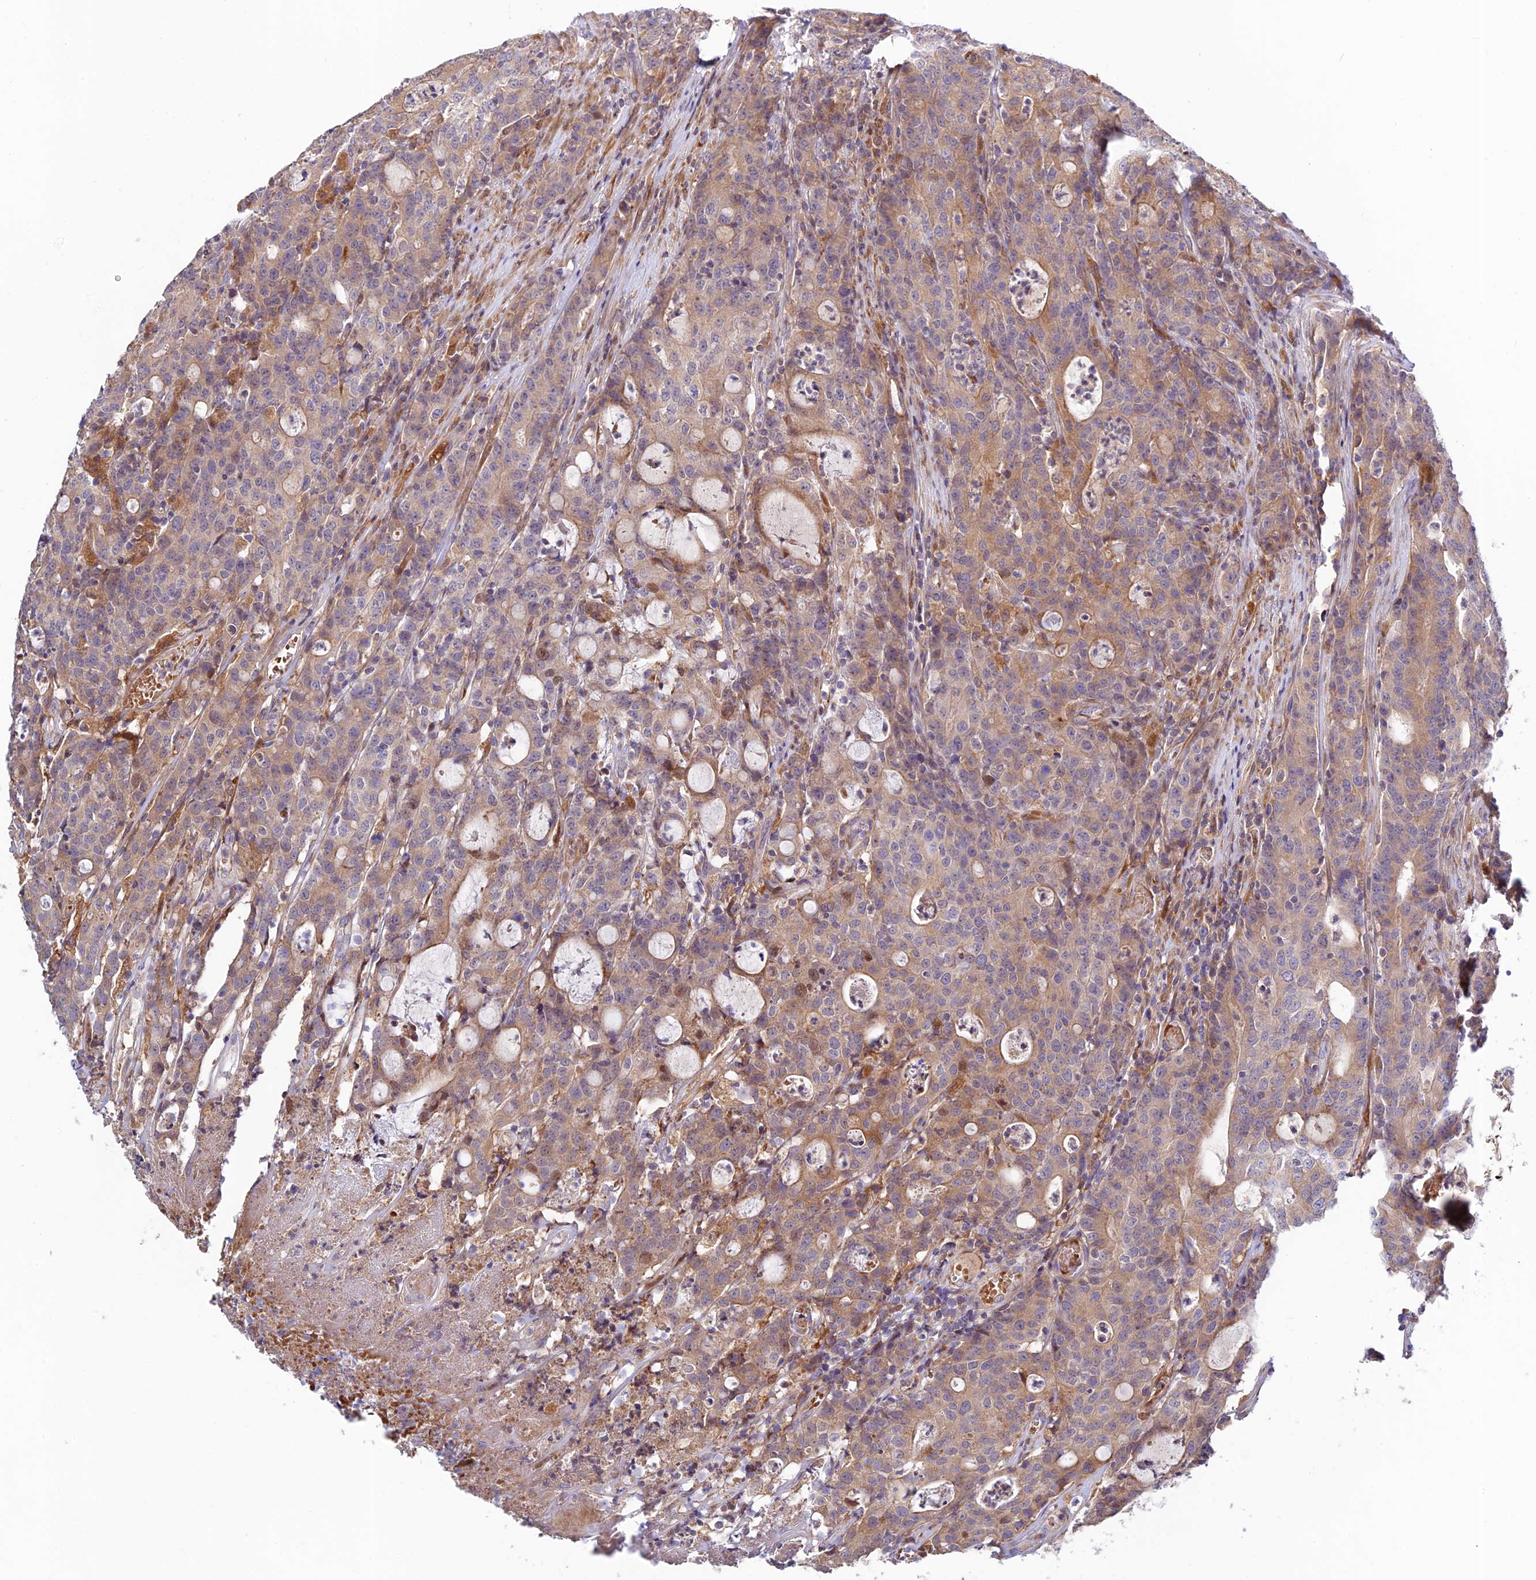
{"staining": {"intensity": "weak", "quantity": "25%-75%", "location": "cytoplasmic/membranous"}, "tissue": "colorectal cancer", "cell_type": "Tumor cells", "image_type": "cancer", "snomed": [{"axis": "morphology", "description": "Adenocarcinoma, NOS"}, {"axis": "topography", "description": "Colon"}], "caption": "Colorectal adenocarcinoma was stained to show a protein in brown. There is low levels of weak cytoplasmic/membranous positivity in approximately 25%-75% of tumor cells.", "gene": "FUOM", "patient": {"sex": "male", "age": 83}}